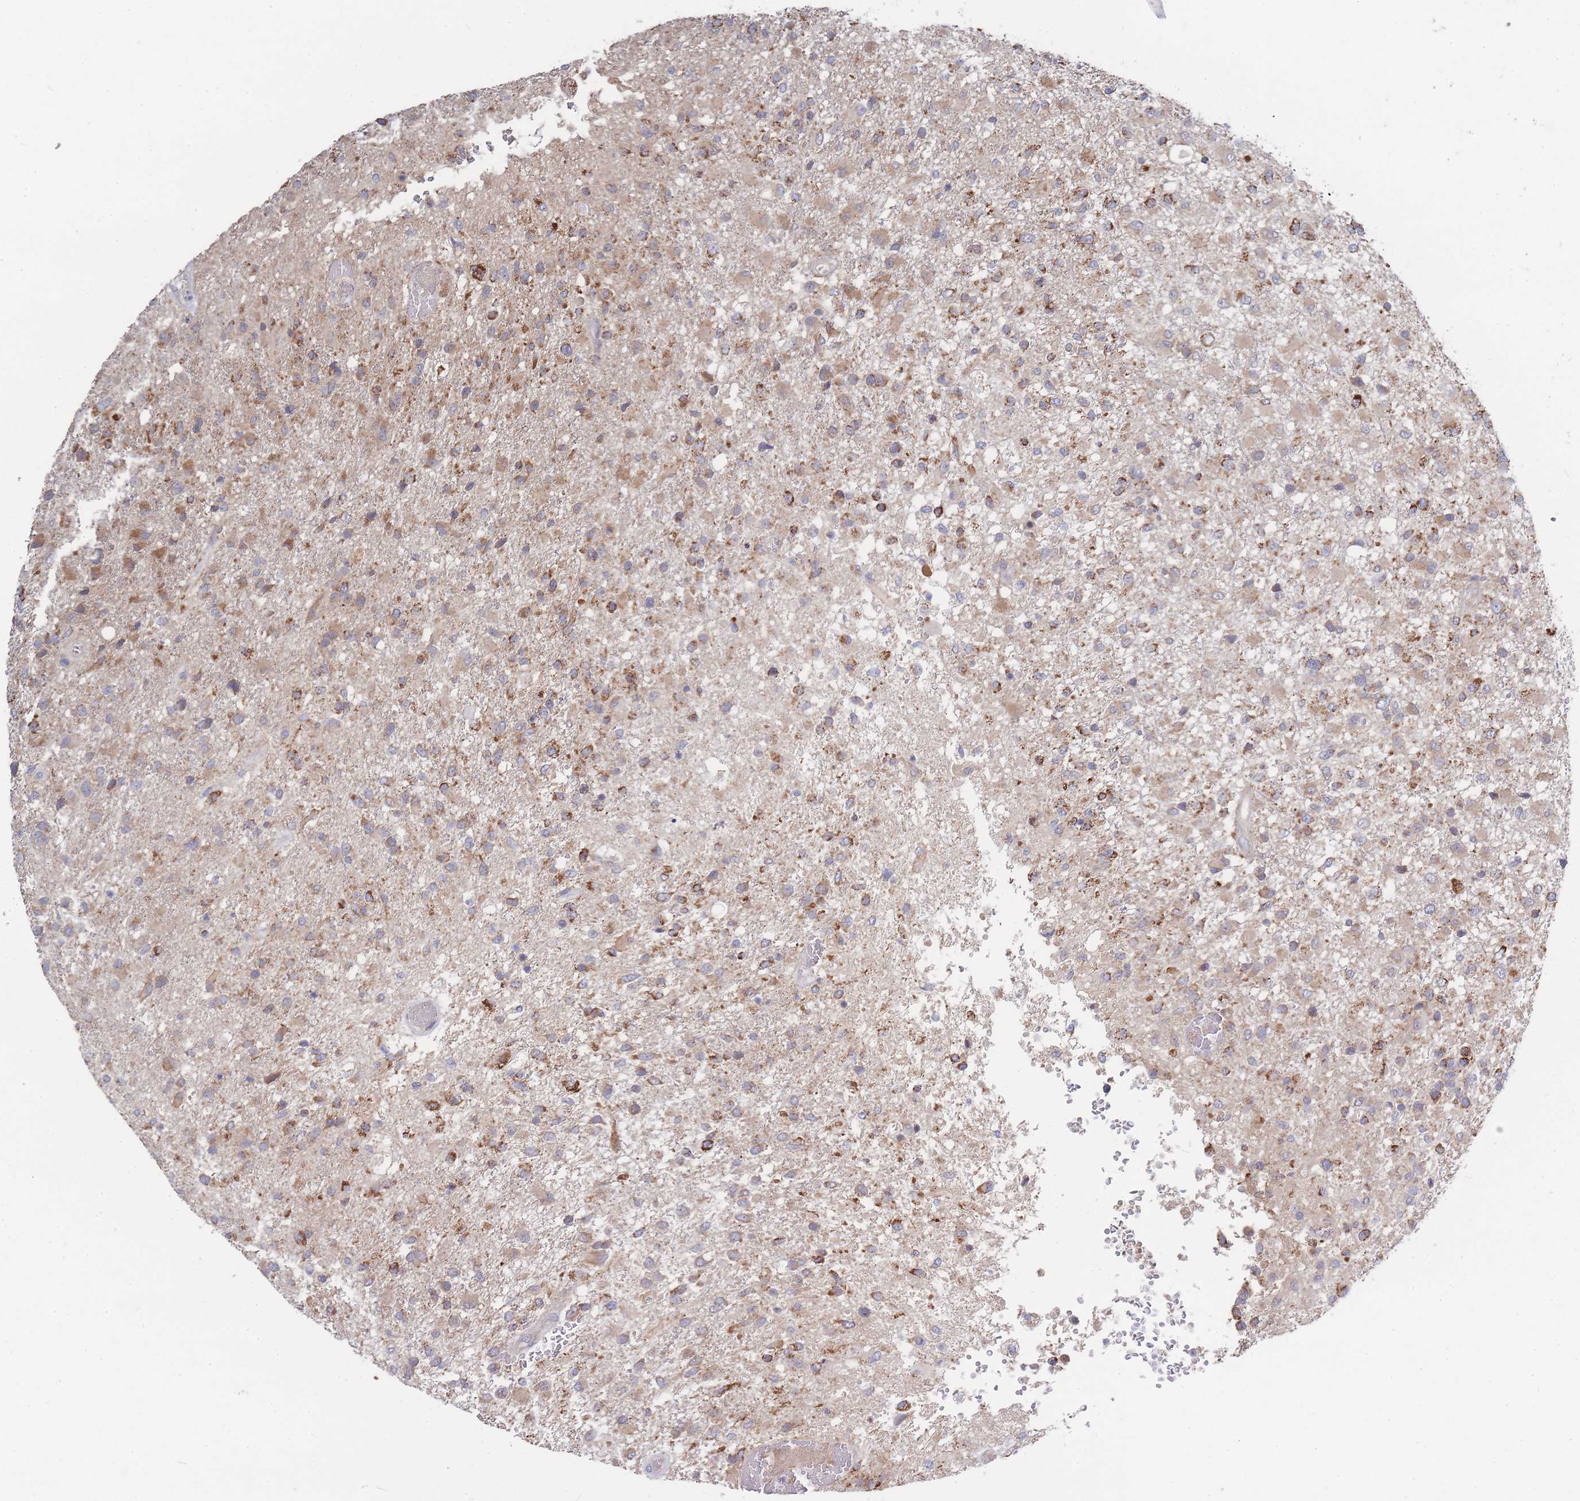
{"staining": {"intensity": "moderate", "quantity": "<25%", "location": "cytoplasmic/membranous"}, "tissue": "glioma", "cell_type": "Tumor cells", "image_type": "cancer", "snomed": [{"axis": "morphology", "description": "Glioma, malignant, High grade"}, {"axis": "topography", "description": "Brain"}], "caption": "Immunohistochemistry (IHC) (DAB) staining of human glioma displays moderate cytoplasmic/membranous protein expression in about <25% of tumor cells. The staining was performed using DAB to visualize the protein expression in brown, while the nuclei were stained in blue with hematoxylin (Magnification: 20x).", "gene": "NUB1", "patient": {"sex": "female", "age": 74}}